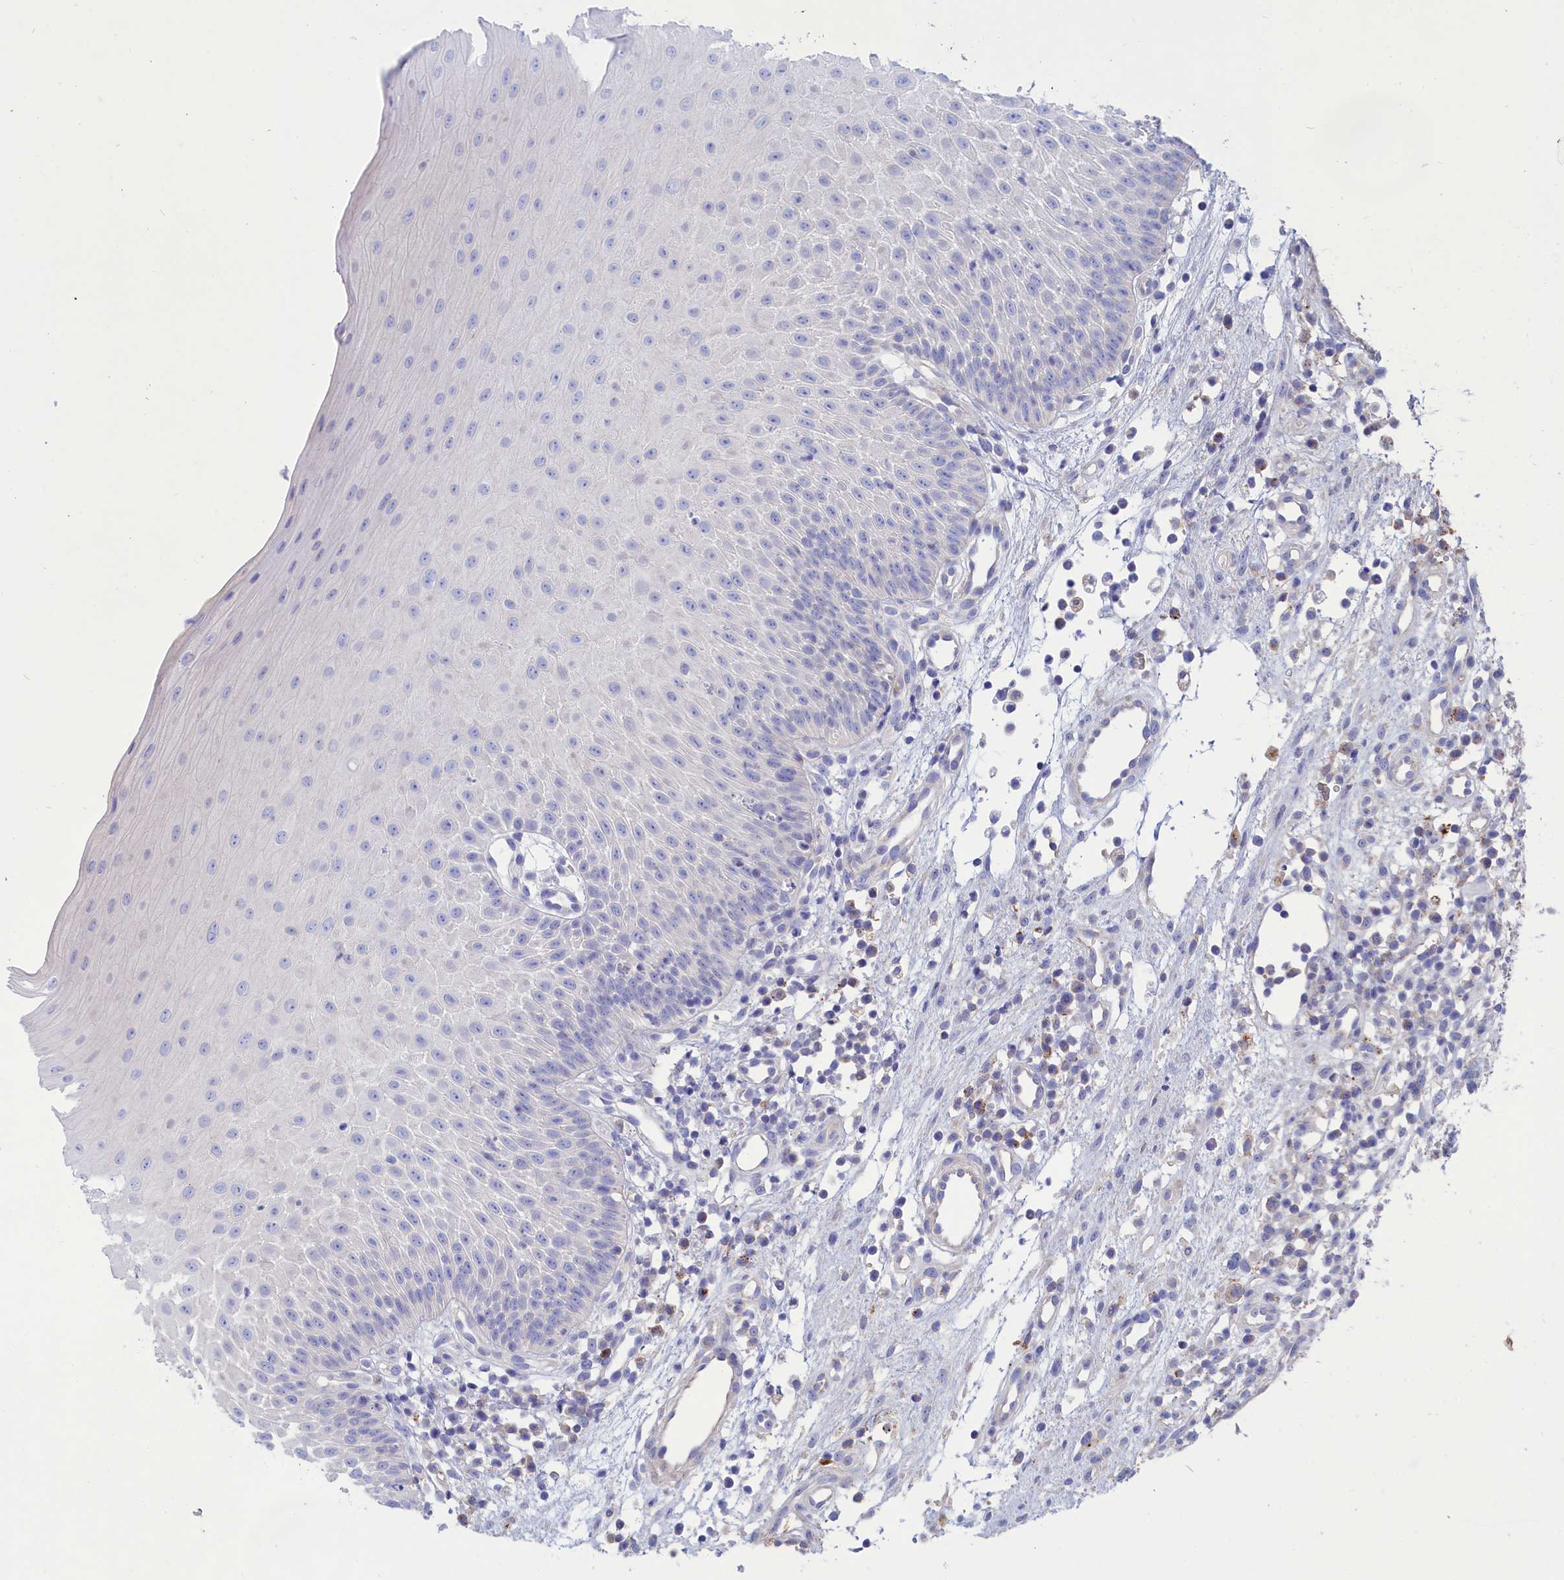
{"staining": {"intensity": "negative", "quantity": "none", "location": "none"}, "tissue": "oral mucosa", "cell_type": "Squamous epithelial cells", "image_type": "normal", "snomed": [{"axis": "morphology", "description": "Normal tissue, NOS"}, {"axis": "topography", "description": "Oral tissue"}], "caption": "An immunohistochemistry (IHC) image of benign oral mucosa is shown. There is no staining in squamous epithelial cells of oral mucosa.", "gene": "WDR6", "patient": {"sex": "female", "age": 13}}